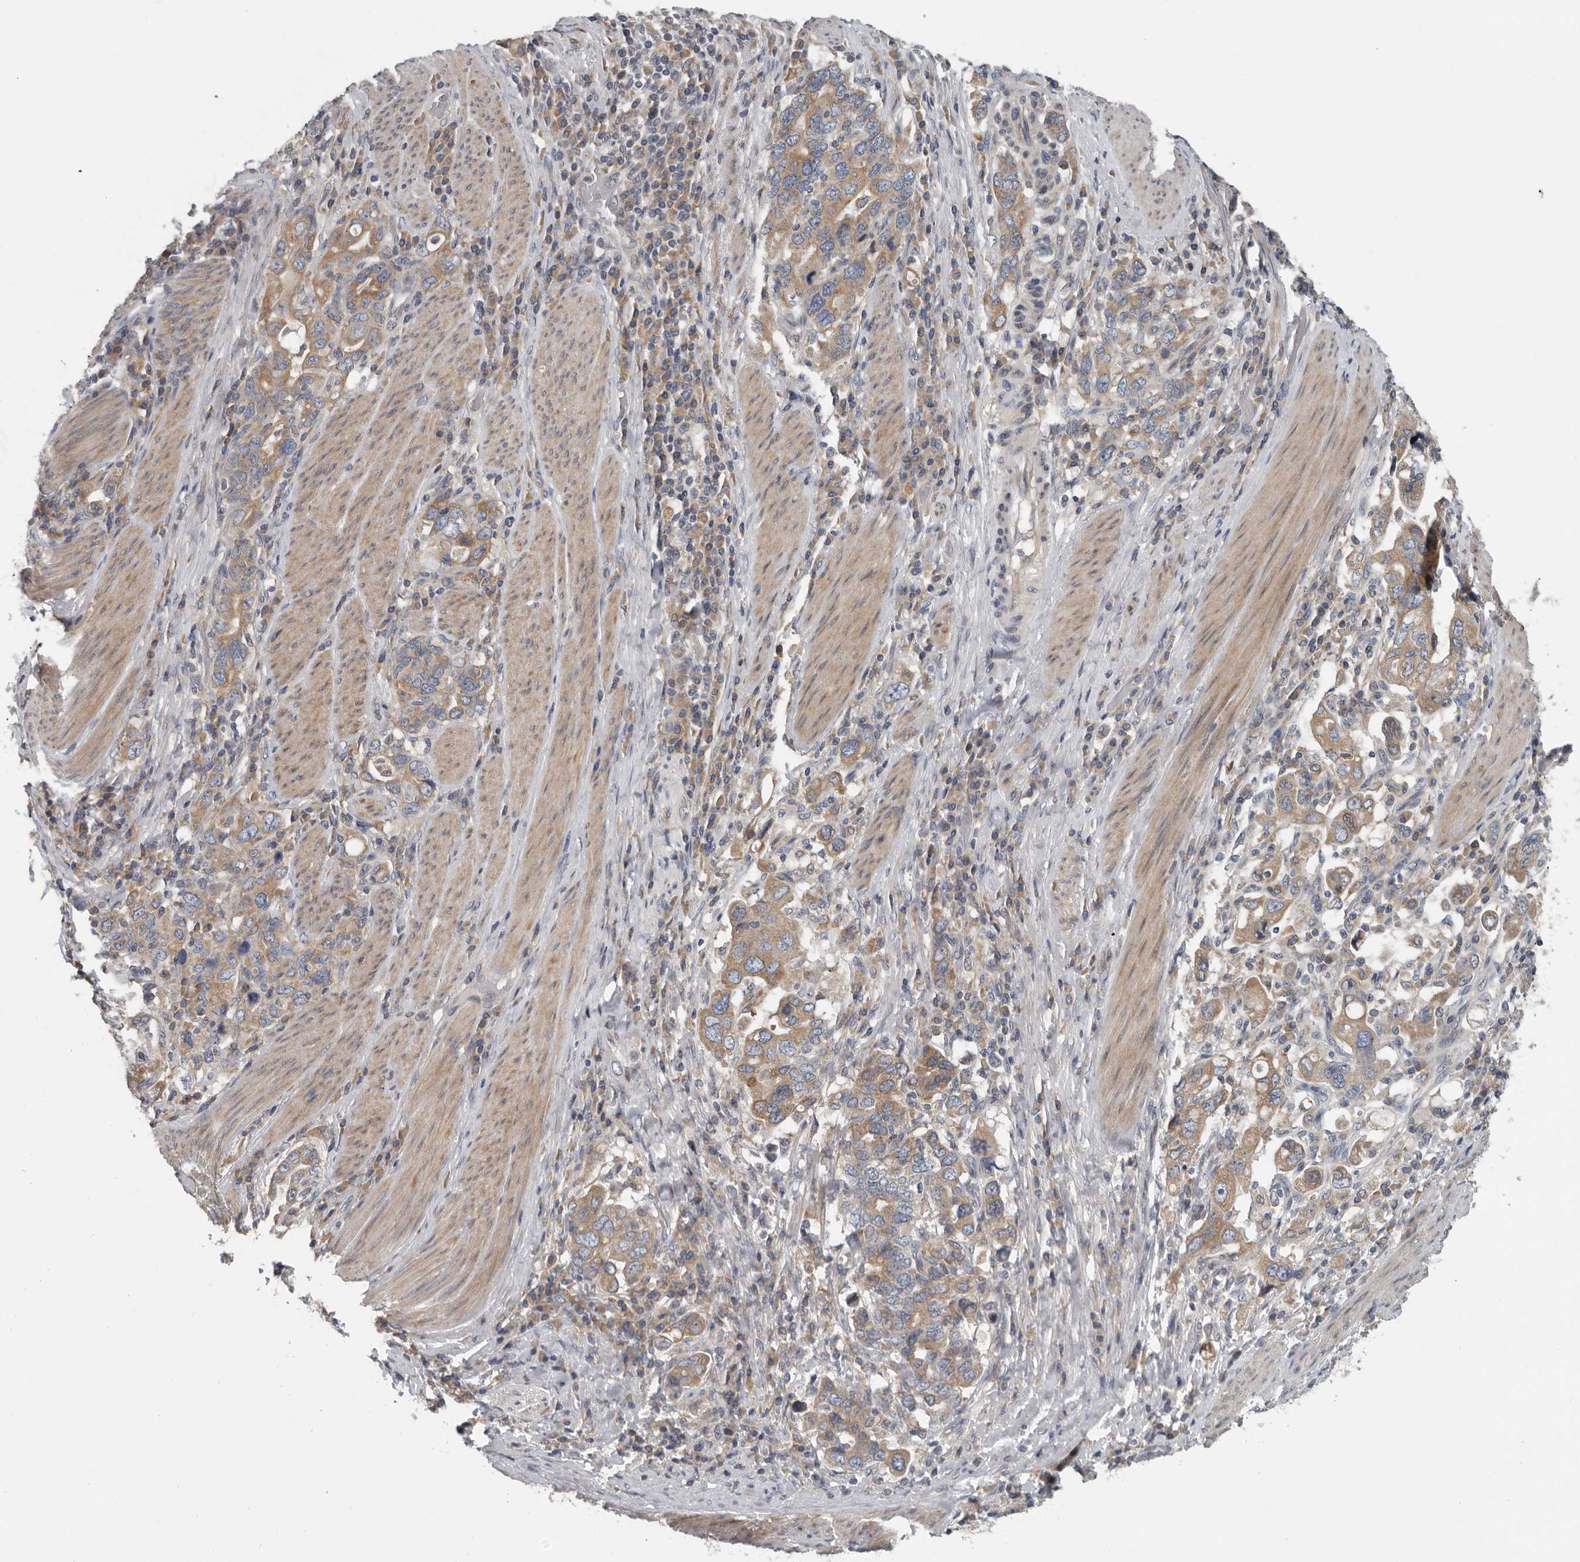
{"staining": {"intensity": "moderate", "quantity": ">75%", "location": "cytoplasmic/membranous"}, "tissue": "stomach cancer", "cell_type": "Tumor cells", "image_type": "cancer", "snomed": [{"axis": "morphology", "description": "Adenocarcinoma, NOS"}, {"axis": "topography", "description": "Stomach, upper"}], "caption": "Immunohistochemistry histopathology image of neoplastic tissue: human stomach cancer stained using immunohistochemistry displays medium levels of moderate protein expression localized specifically in the cytoplasmic/membranous of tumor cells, appearing as a cytoplasmic/membranous brown color.", "gene": "TMEM199", "patient": {"sex": "male", "age": 62}}